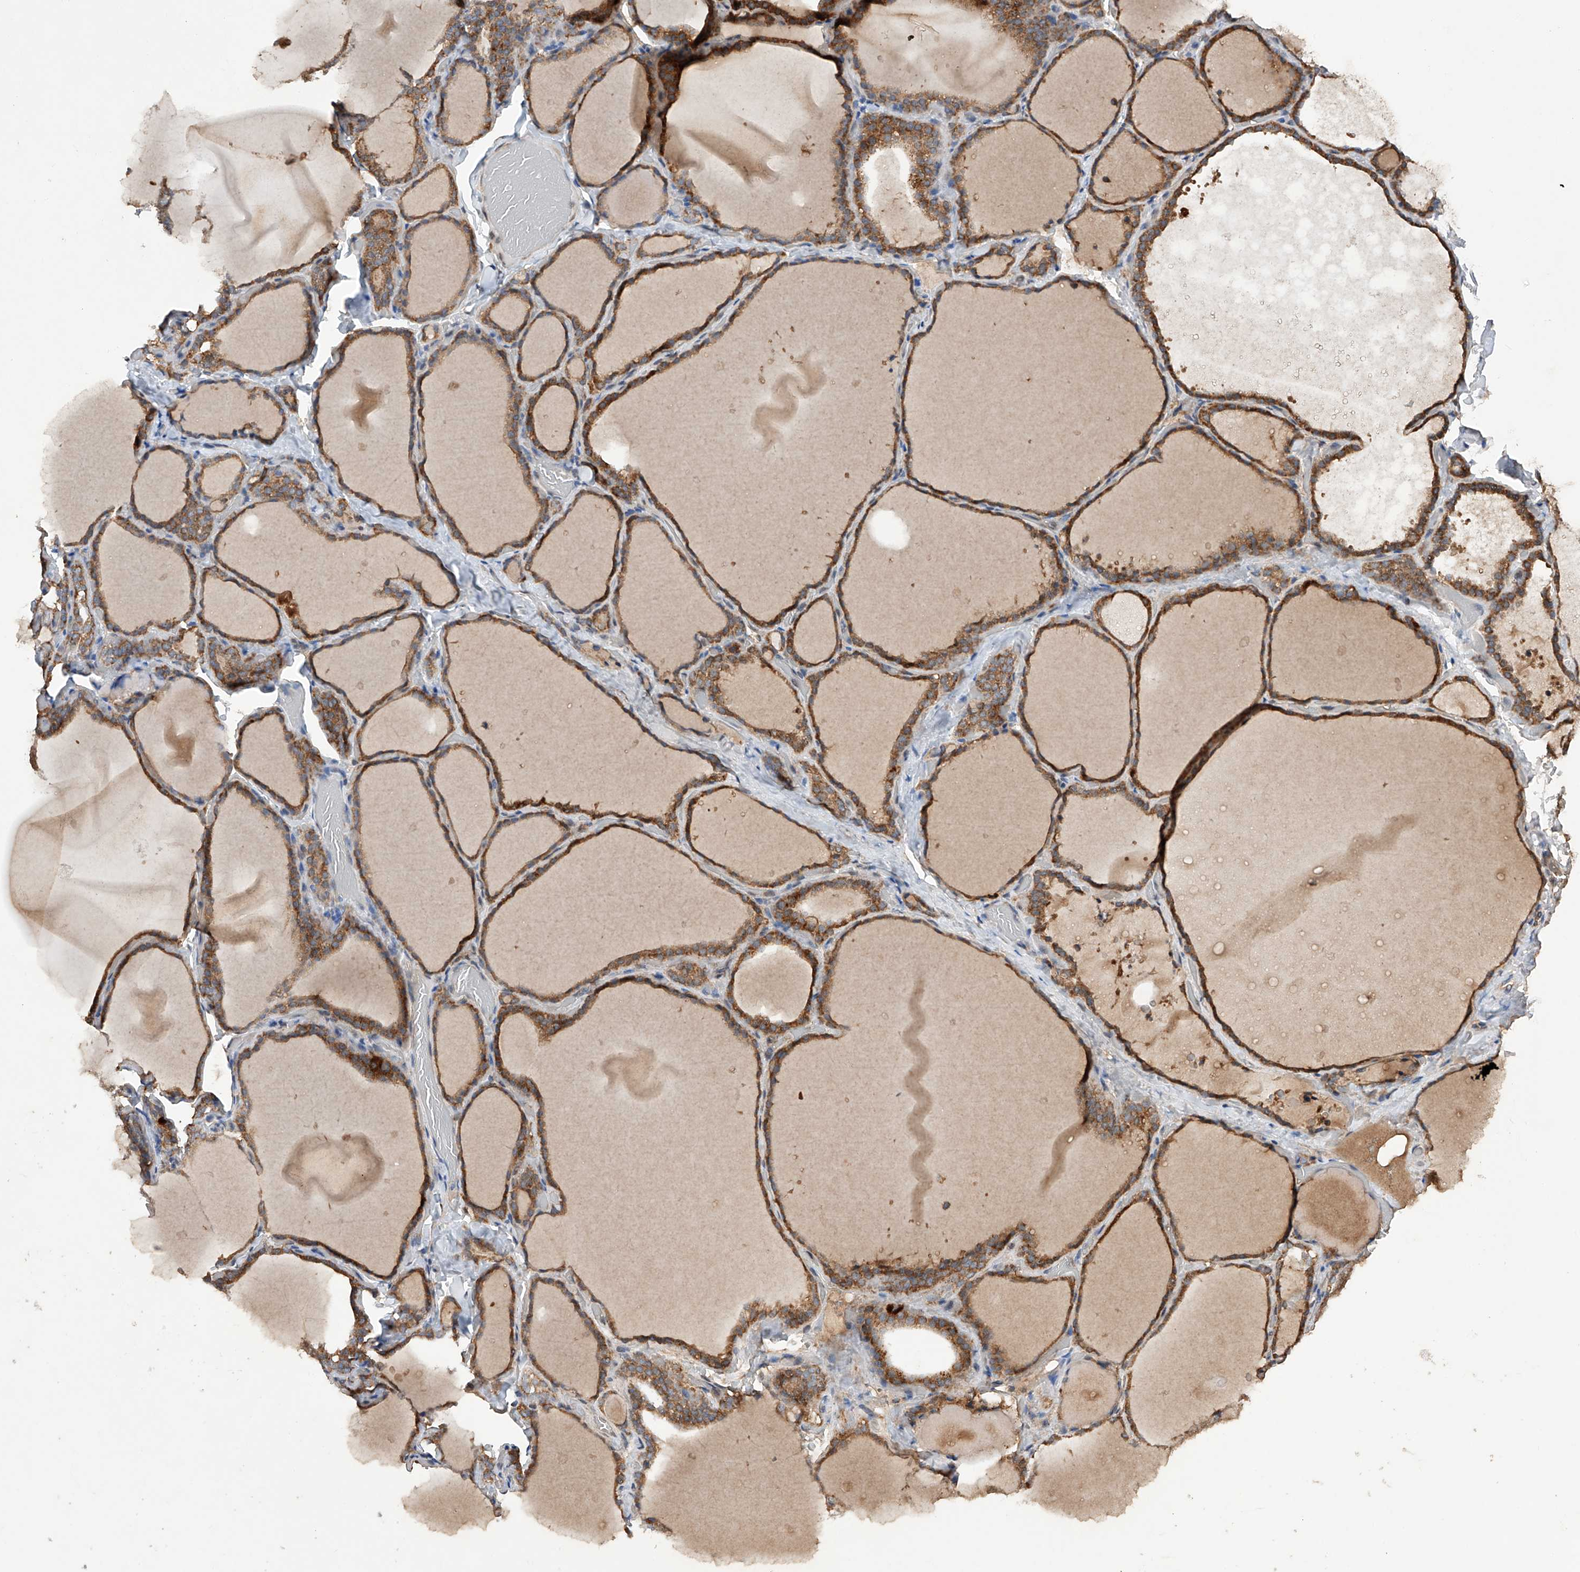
{"staining": {"intensity": "moderate", "quantity": ">75%", "location": "cytoplasmic/membranous"}, "tissue": "thyroid gland", "cell_type": "Glandular cells", "image_type": "normal", "snomed": [{"axis": "morphology", "description": "Normal tissue, NOS"}, {"axis": "topography", "description": "Thyroid gland"}], "caption": "IHC staining of normal thyroid gland, which displays medium levels of moderate cytoplasmic/membranous expression in approximately >75% of glandular cells indicating moderate cytoplasmic/membranous protein expression. The staining was performed using DAB (3,3'-diaminobenzidine) (brown) for protein detection and nuclei were counterstained in hematoxylin (blue).", "gene": "SDHAF4", "patient": {"sex": "female", "age": 22}}